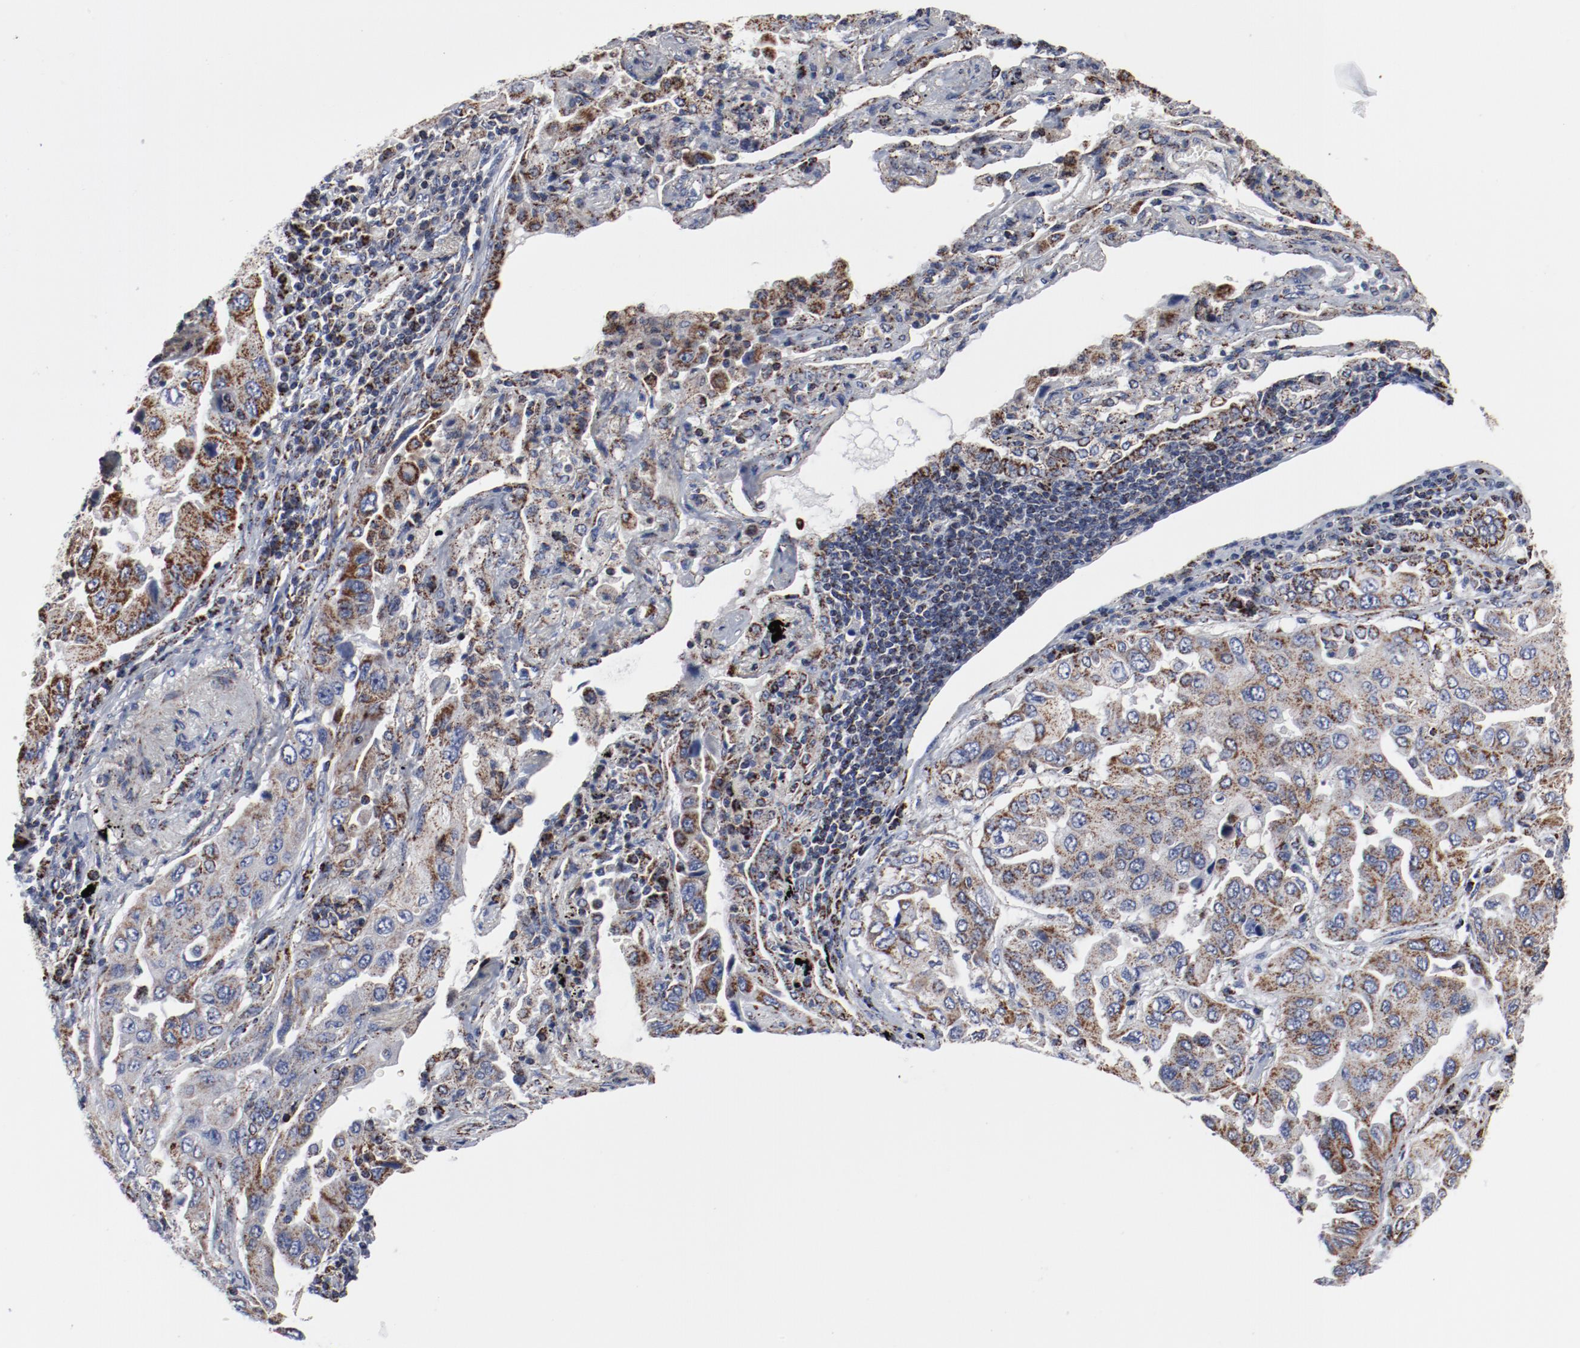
{"staining": {"intensity": "moderate", "quantity": ">75%", "location": "cytoplasmic/membranous"}, "tissue": "lung cancer", "cell_type": "Tumor cells", "image_type": "cancer", "snomed": [{"axis": "morphology", "description": "Adenocarcinoma, NOS"}, {"axis": "topography", "description": "Lung"}], "caption": "Protein expression analysis of adenocarcinoma (lung) displays moderate cytoplasmic/membranous expression in approximately >75% of tumor cells.", "gene": "NDUFV2", "patient": {"sex": "female", "age": 65}}